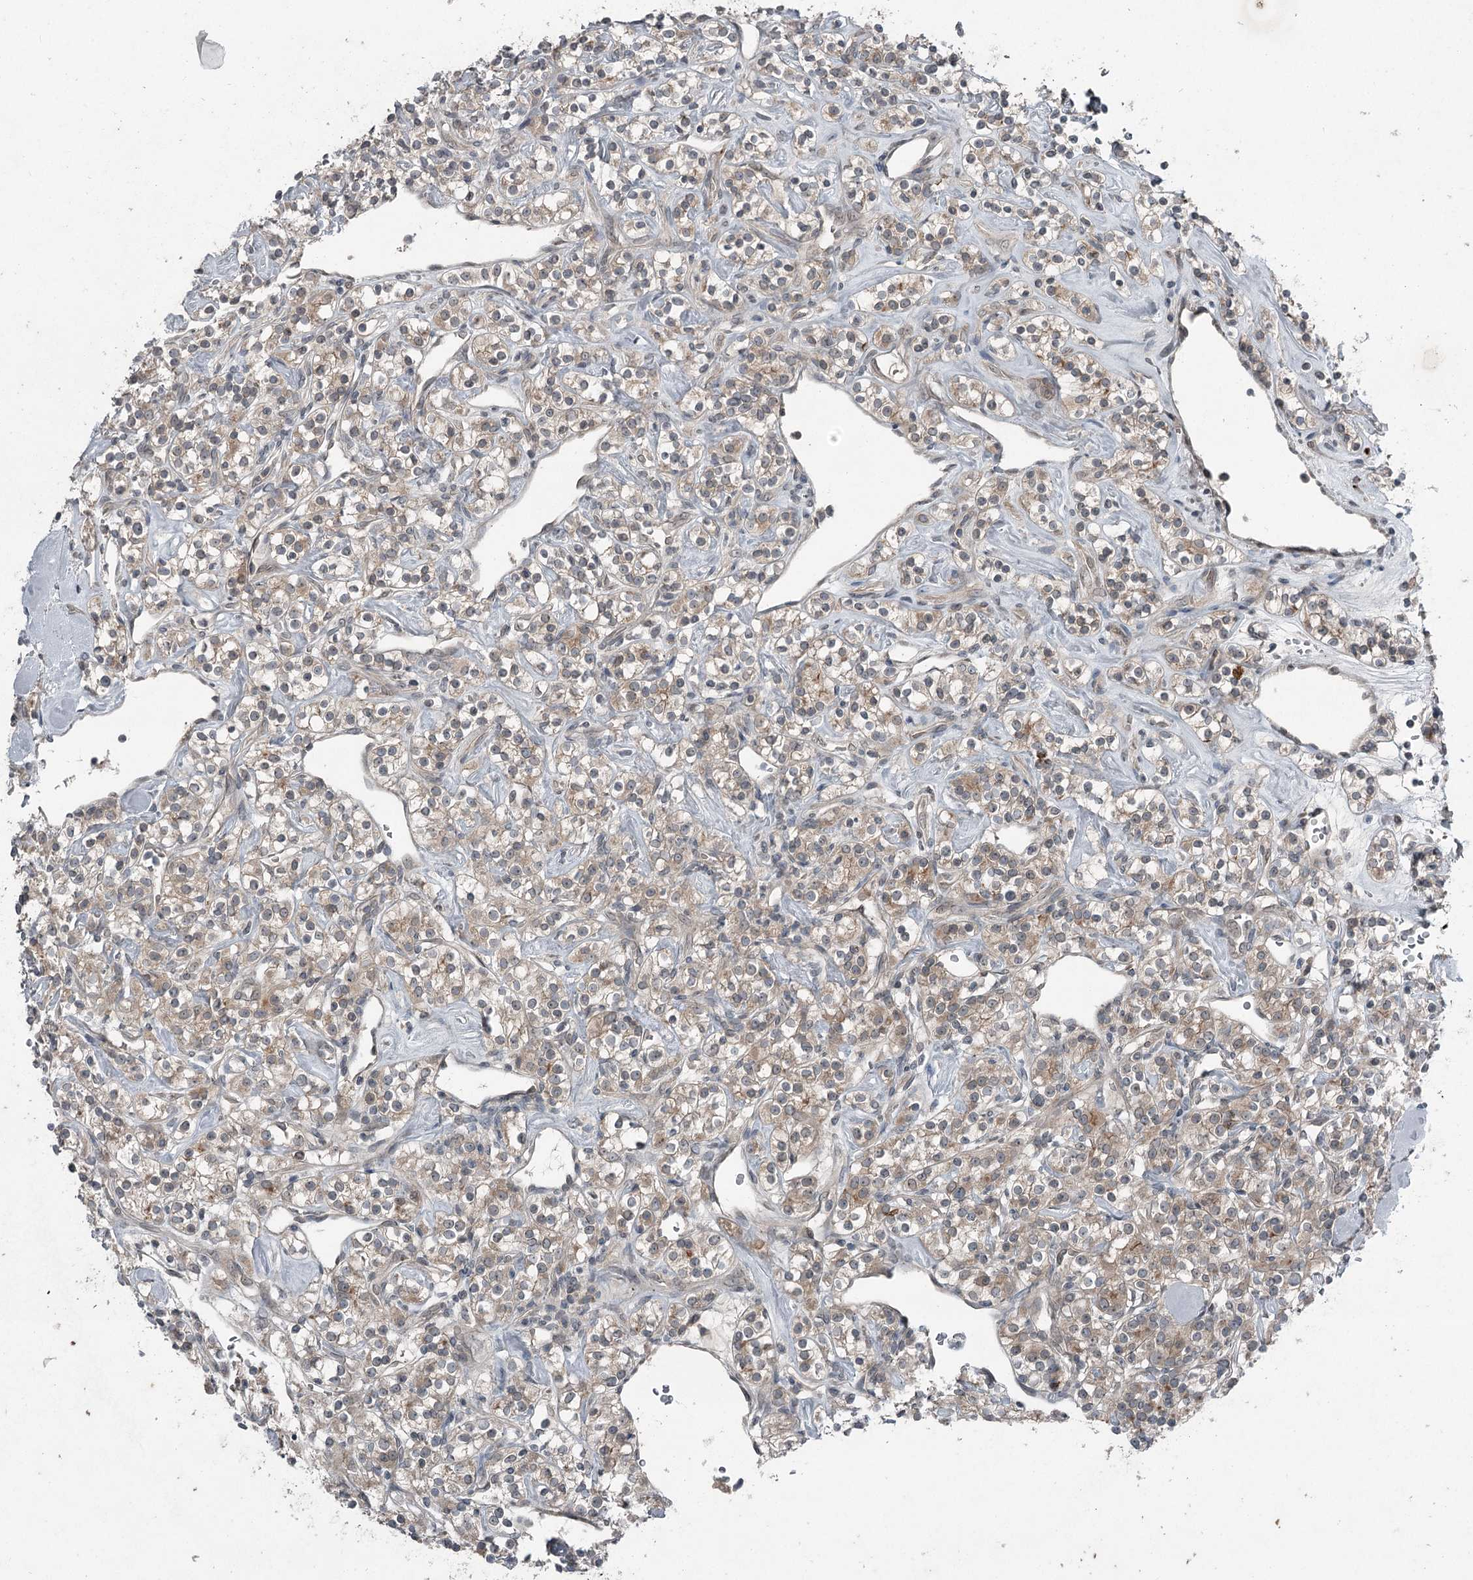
{"staining": {"intensity": "weak", "quantity": ">75%", "location": "cytoplasmic/membranous"}, "tissue": "renal cancer", "cell_type": "Tumor cells", "image_type": "cancer", "snomed": [{"axis": "morphology", "description": "Adenocarcinoma, NOS"}, {"axis": "topography", "description": "Kidney"}], "caption": "A brown stain labels weak cytoplasmic/membranous expression of a protein in human renal adenocarcinoma tumor cells.", "gene": "SLC39A8", "patient": {"sex": "male", "age": 77}}